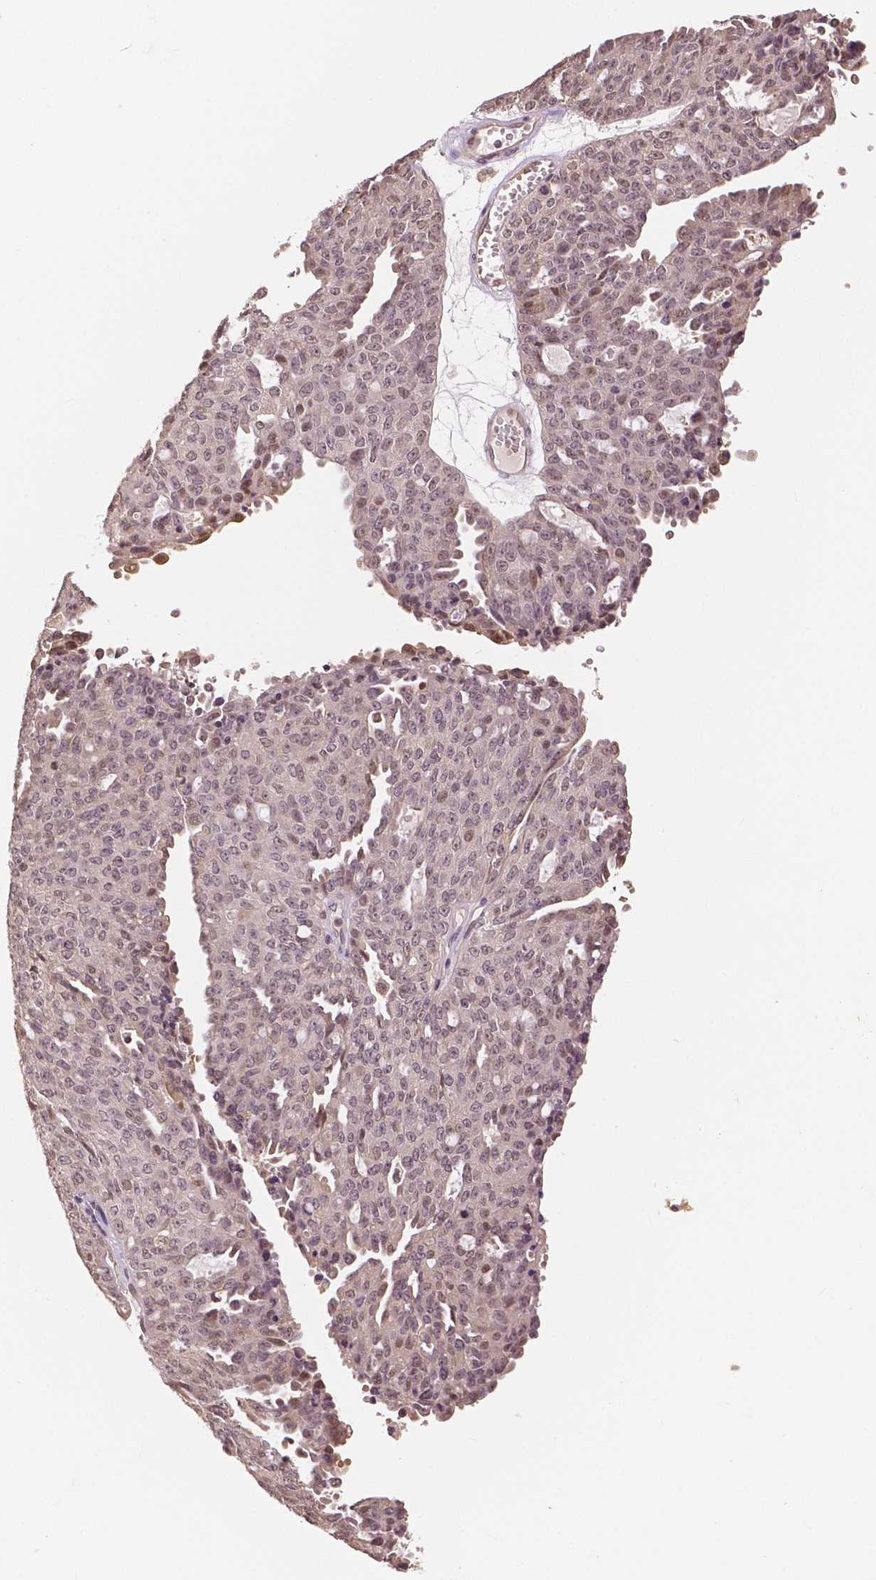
{"staining": {"intensity": "weak", "quantity": ">75%", "location": "nuclear"}, "tissue": "ovarian cancer", "cell_type": "Tumor cells", "image_type": "cancer", "snomed": [{"axis": "morphology", "description": "Cystadenocarcinoma, serous, NOS"}, {"axis": "topography", "description": "Ovary"}], "caption": "Protein staining of ovarian cancer tissue reveals weak nuclear positivity in approximately >75% of tumor cells.", "gene": "MAP1LC3B", "patient": {"sex": "female", "age": 71}}